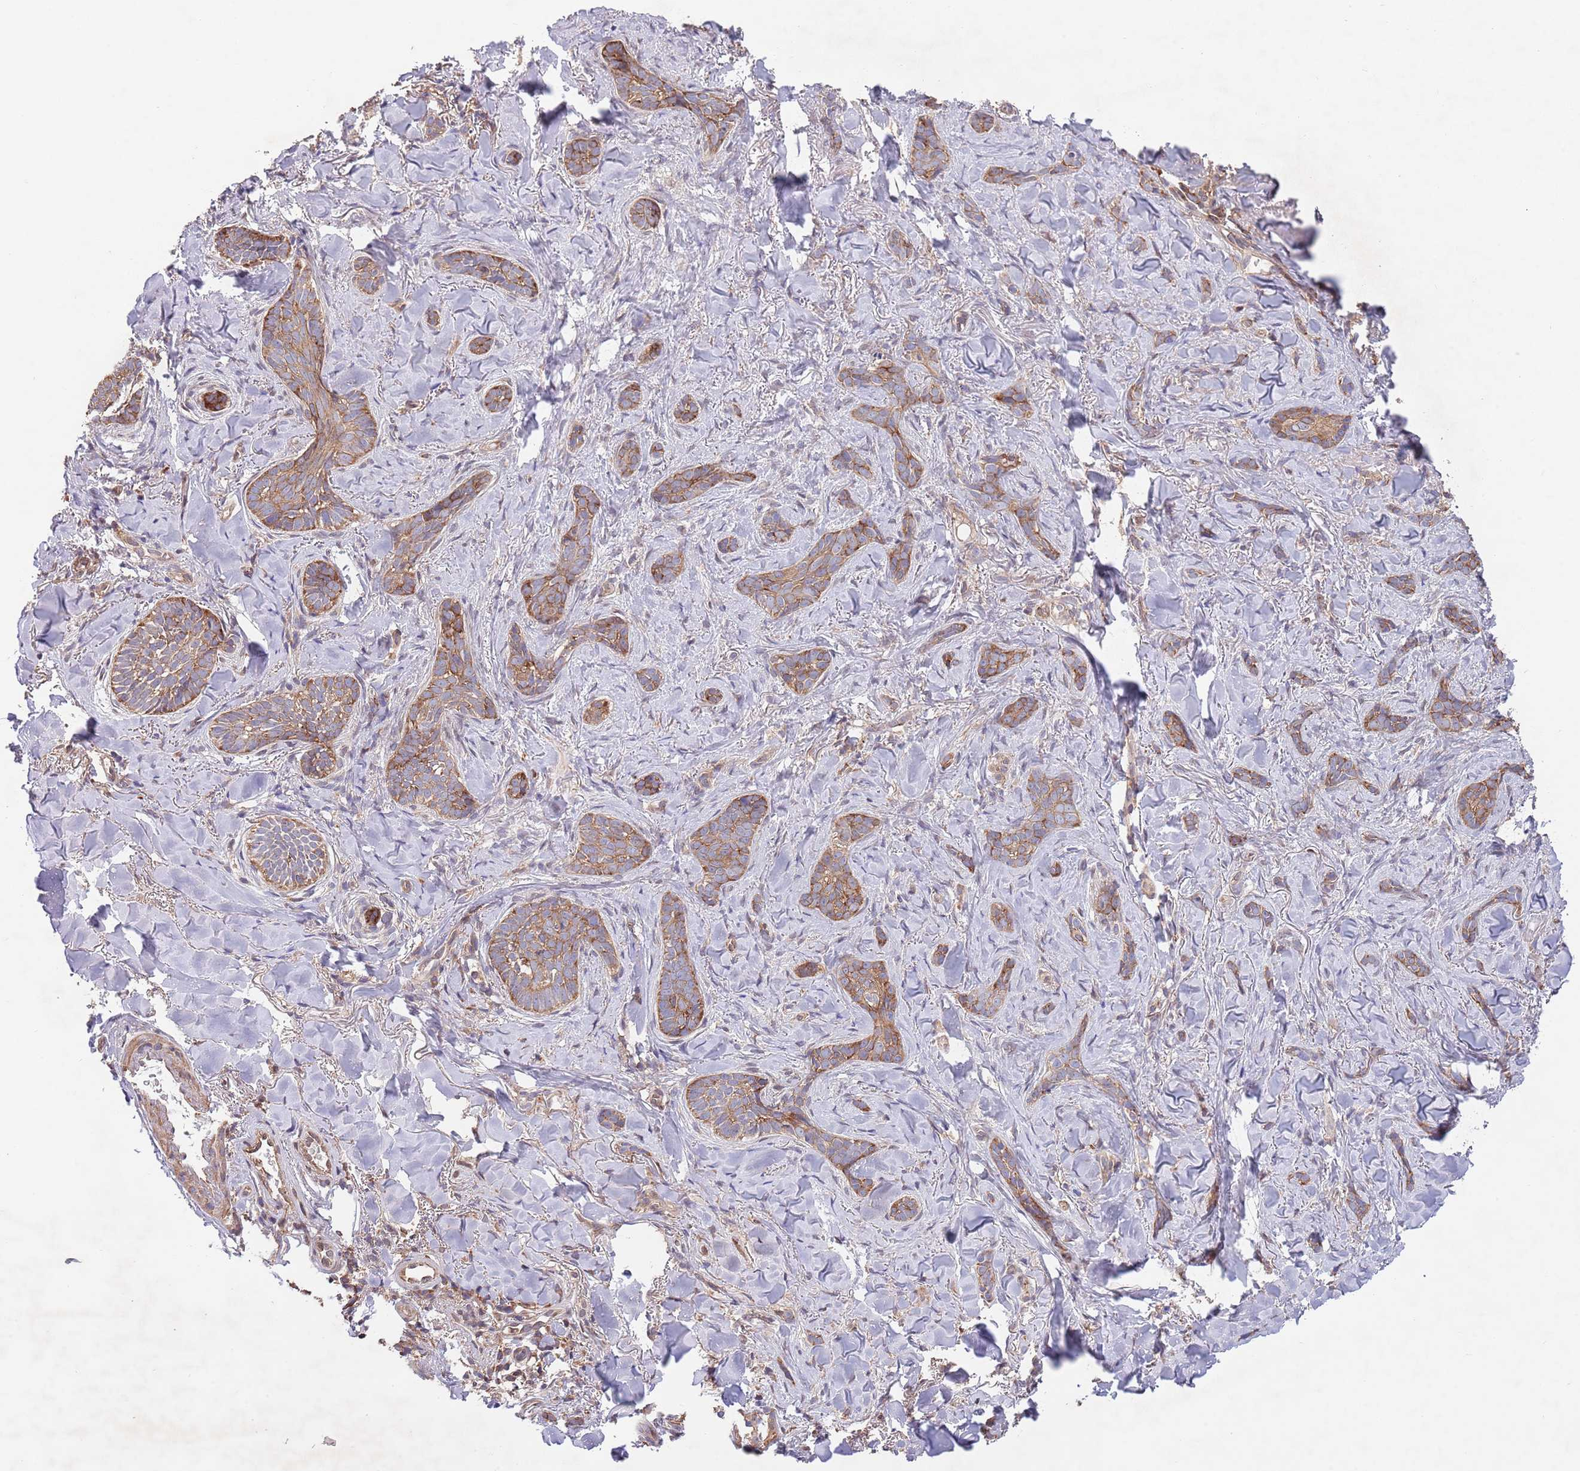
{"staining": {"intensity": "moderate", "quantity": ">75%", "location": "cytoplasmic/membranous"}, "tissue": "skin cancer", "cell_type": "Tumor cells", "image_type": "cancer", "snomed": [{"axis": "morphology", "description": "Basal cell carcinoma"}, {"axis": "topography", "description": "Skin"}], "caption": "Protein staining of basal cell carcinoma (skin) tissue reveals moderate cytoplasmic/membranous positivity in approximately >75% of tumor cells.", "gene": "RNF19B", "patient": {"sex": "female", "age": 55}}